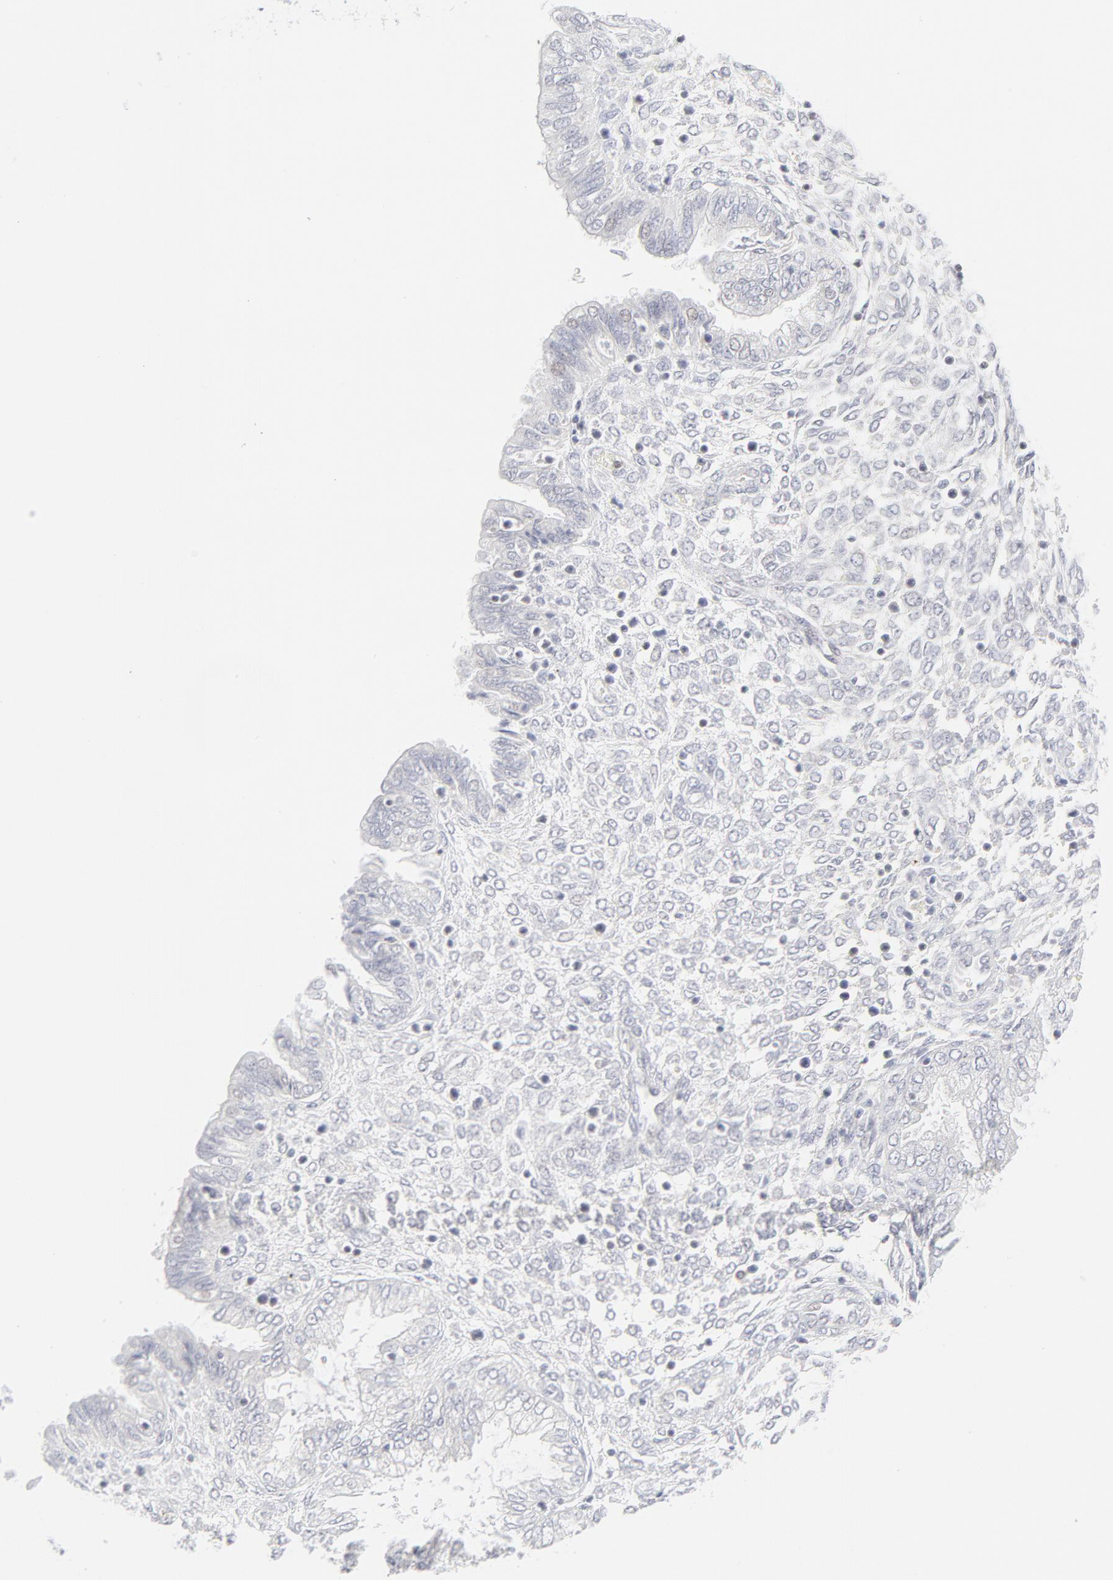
{"staining": {"intensity": "weak", "quantity": "<25%", "location": "nuclear"}, "tissue": "endometrium", "cell_type": "Cells in endometrial stroma", "image_type": "normal", "snomed": [{"axis": "morphology", "description": "Normal tissue, NOS"}, {"axis": "topography", "description": "Endometrium"}], "caption": "Immunohistochemistry (IHC) of benign endometrium reveals no positivity in cells in endometrial stroma. (DAB (3,3'-diaminobenzidine) immunohistochemistry with hematoxylin counter stain).", "gene": "PRKCB", "patient": {"sex": "female", "age": 33}}